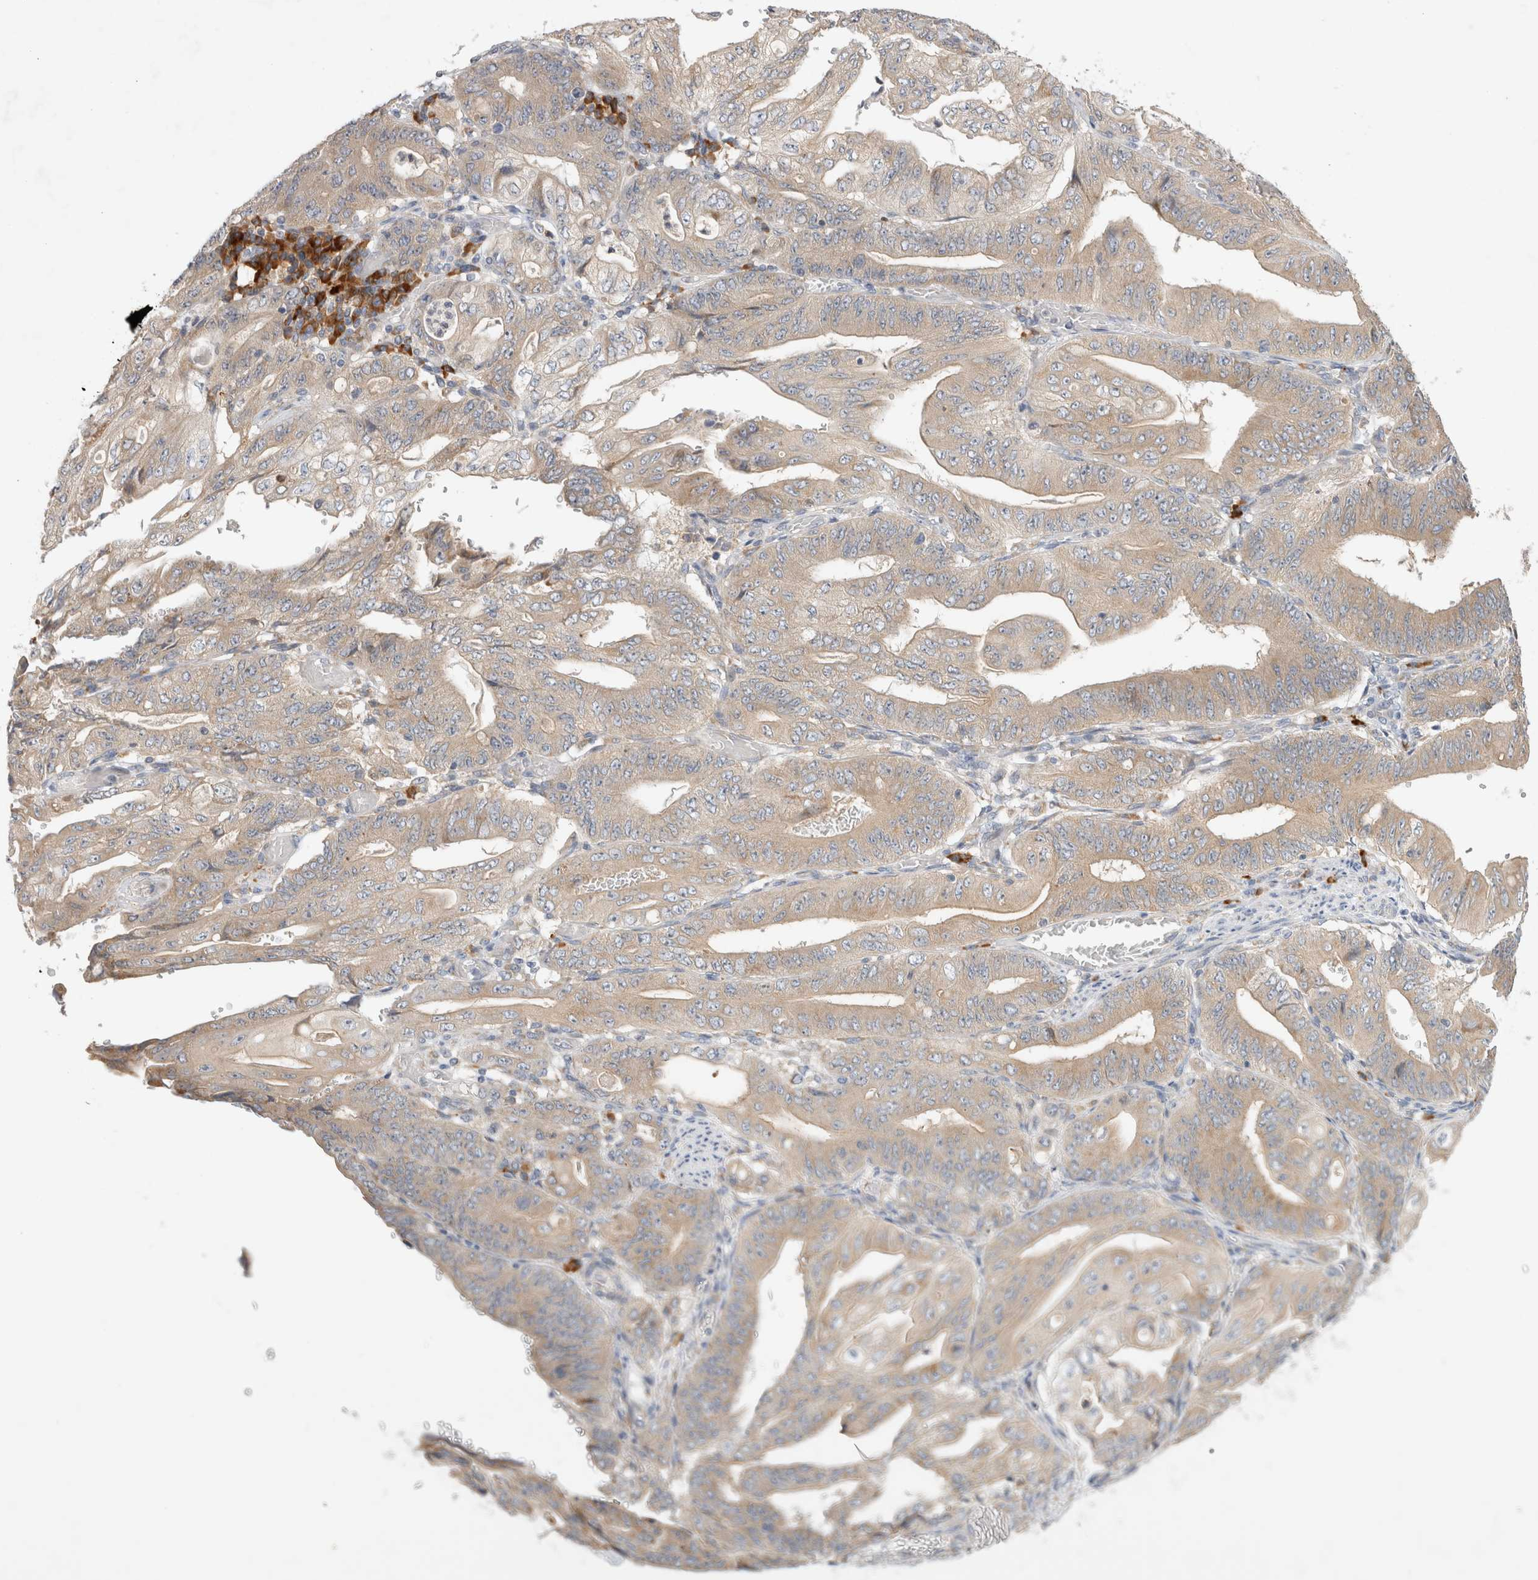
{"staining": {"intensity": "weak", "quantity": ">75%", "location": "cytoplasmic/membranous"}, "tissue": "stomach cancer", "cell_type": "Tumor cells", "image_type": "cancer", "snomed": [{"axis": "morphology", "description": "Adenocarcinoma, NOS"}, {"axis": "topography", "description": "Stomach"}], "caption": "This is a micrograph of immunohistochemistry staining of stomach cancer, which shows weak expression in the cytoplasmic/membranous of tumor cells.", "gene": "NEDD4L", "patient": {"sex": "female", "age": 73}}